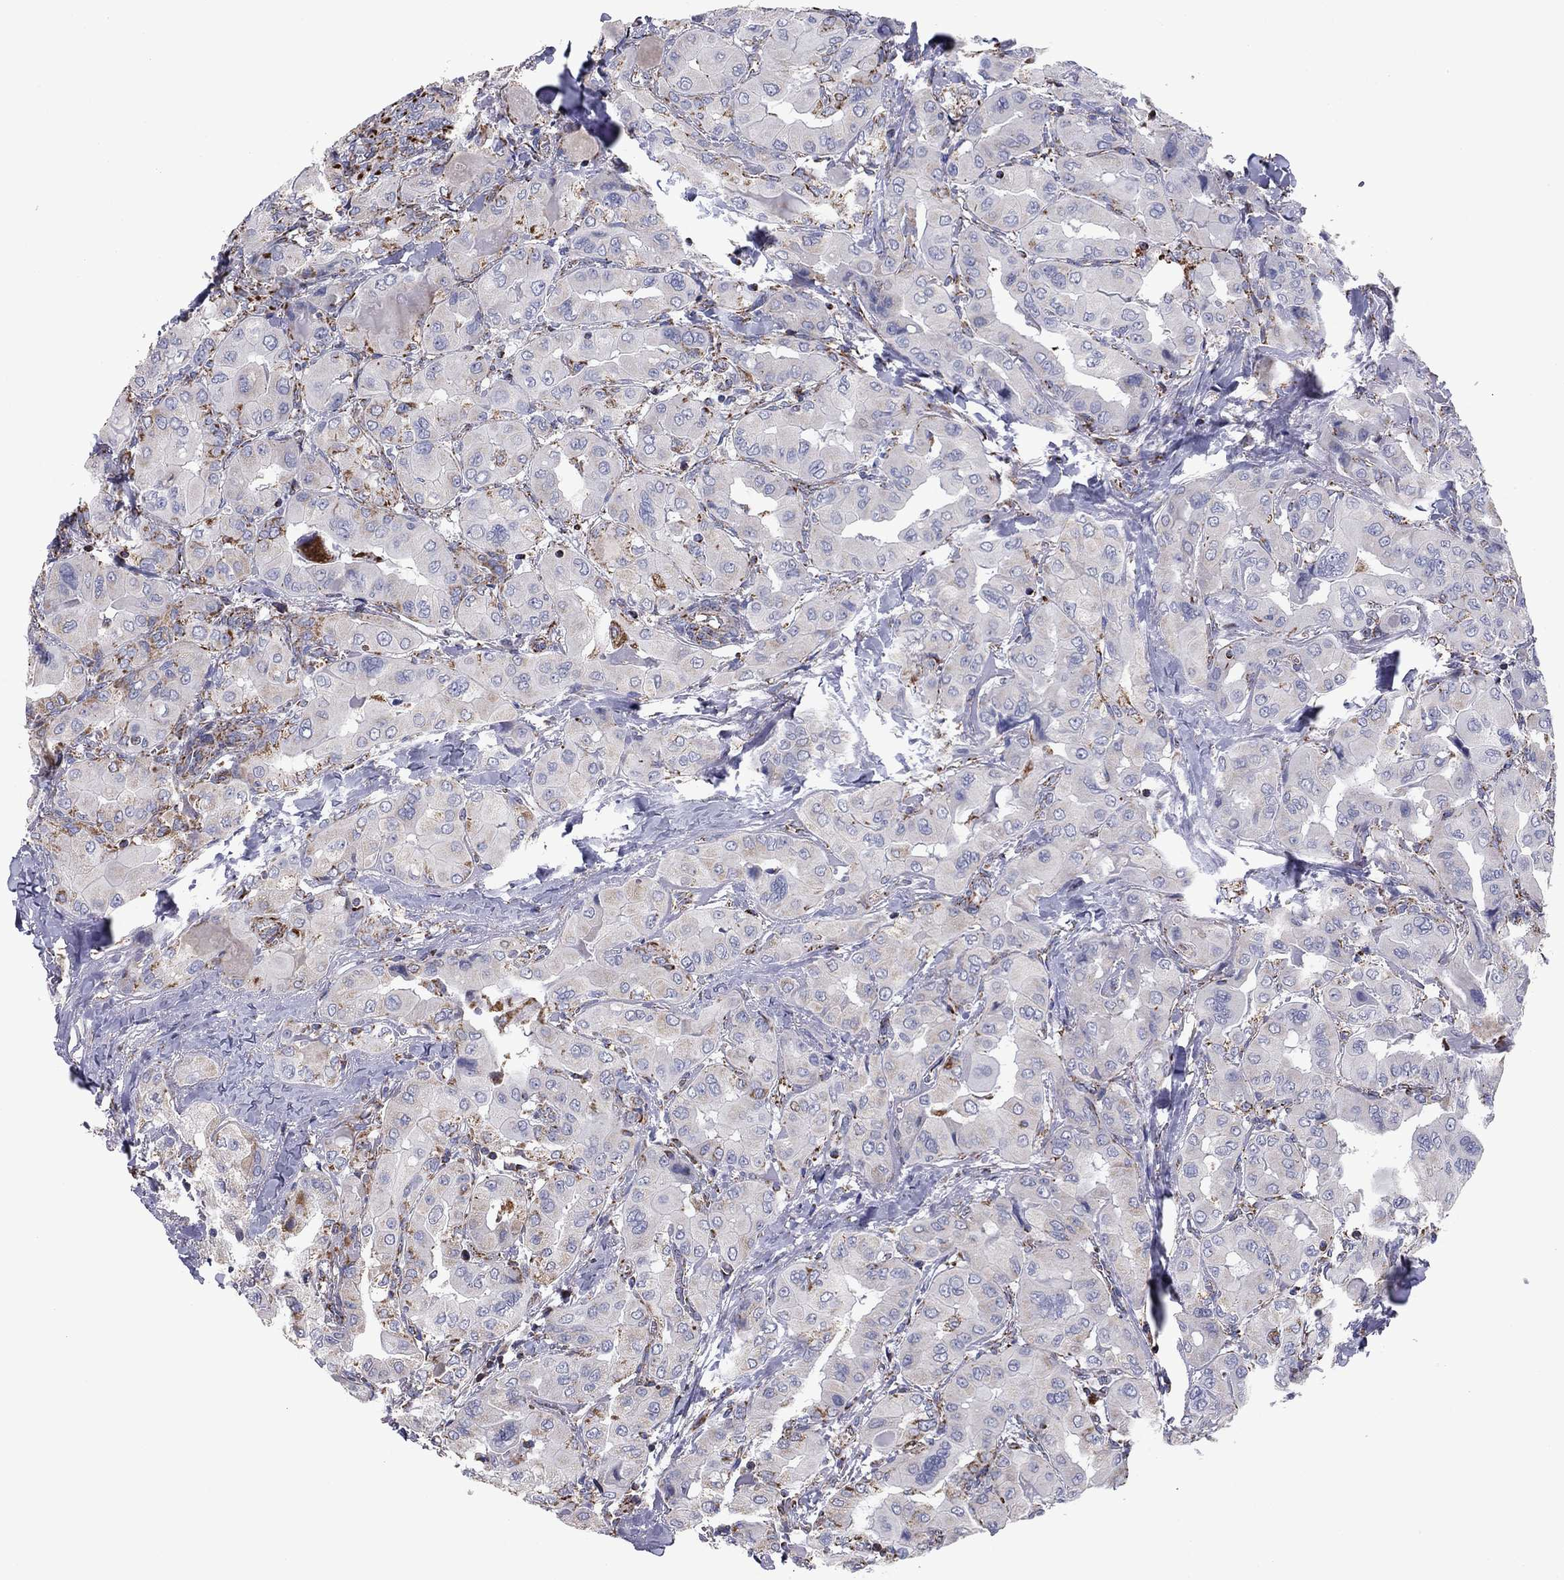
{"staining": {"intensity": "moderate", "quantity": "<25%", "location": "cytoplasmic/membranous"}, "tissue": "thyroid cancer", "cell_type": "Tumor cells", "image_type": "cancer", "snomed": [{"axis": "morphology", "description": "Normal tissue, NOS"}, {"axis": "morphology", "description": "Papillary adenocarcinoma, NOS"}, {"axis": "topography", "description": "Thyroid gland"}], "caption": "Protein expression analysis of thyroid cancer demonstrates moderate cytoplasmic/membranous staining in approximately <25% of tumor cells.", "gene": "NDUFV1", "patient": {"sex": "female", "age": 66}}